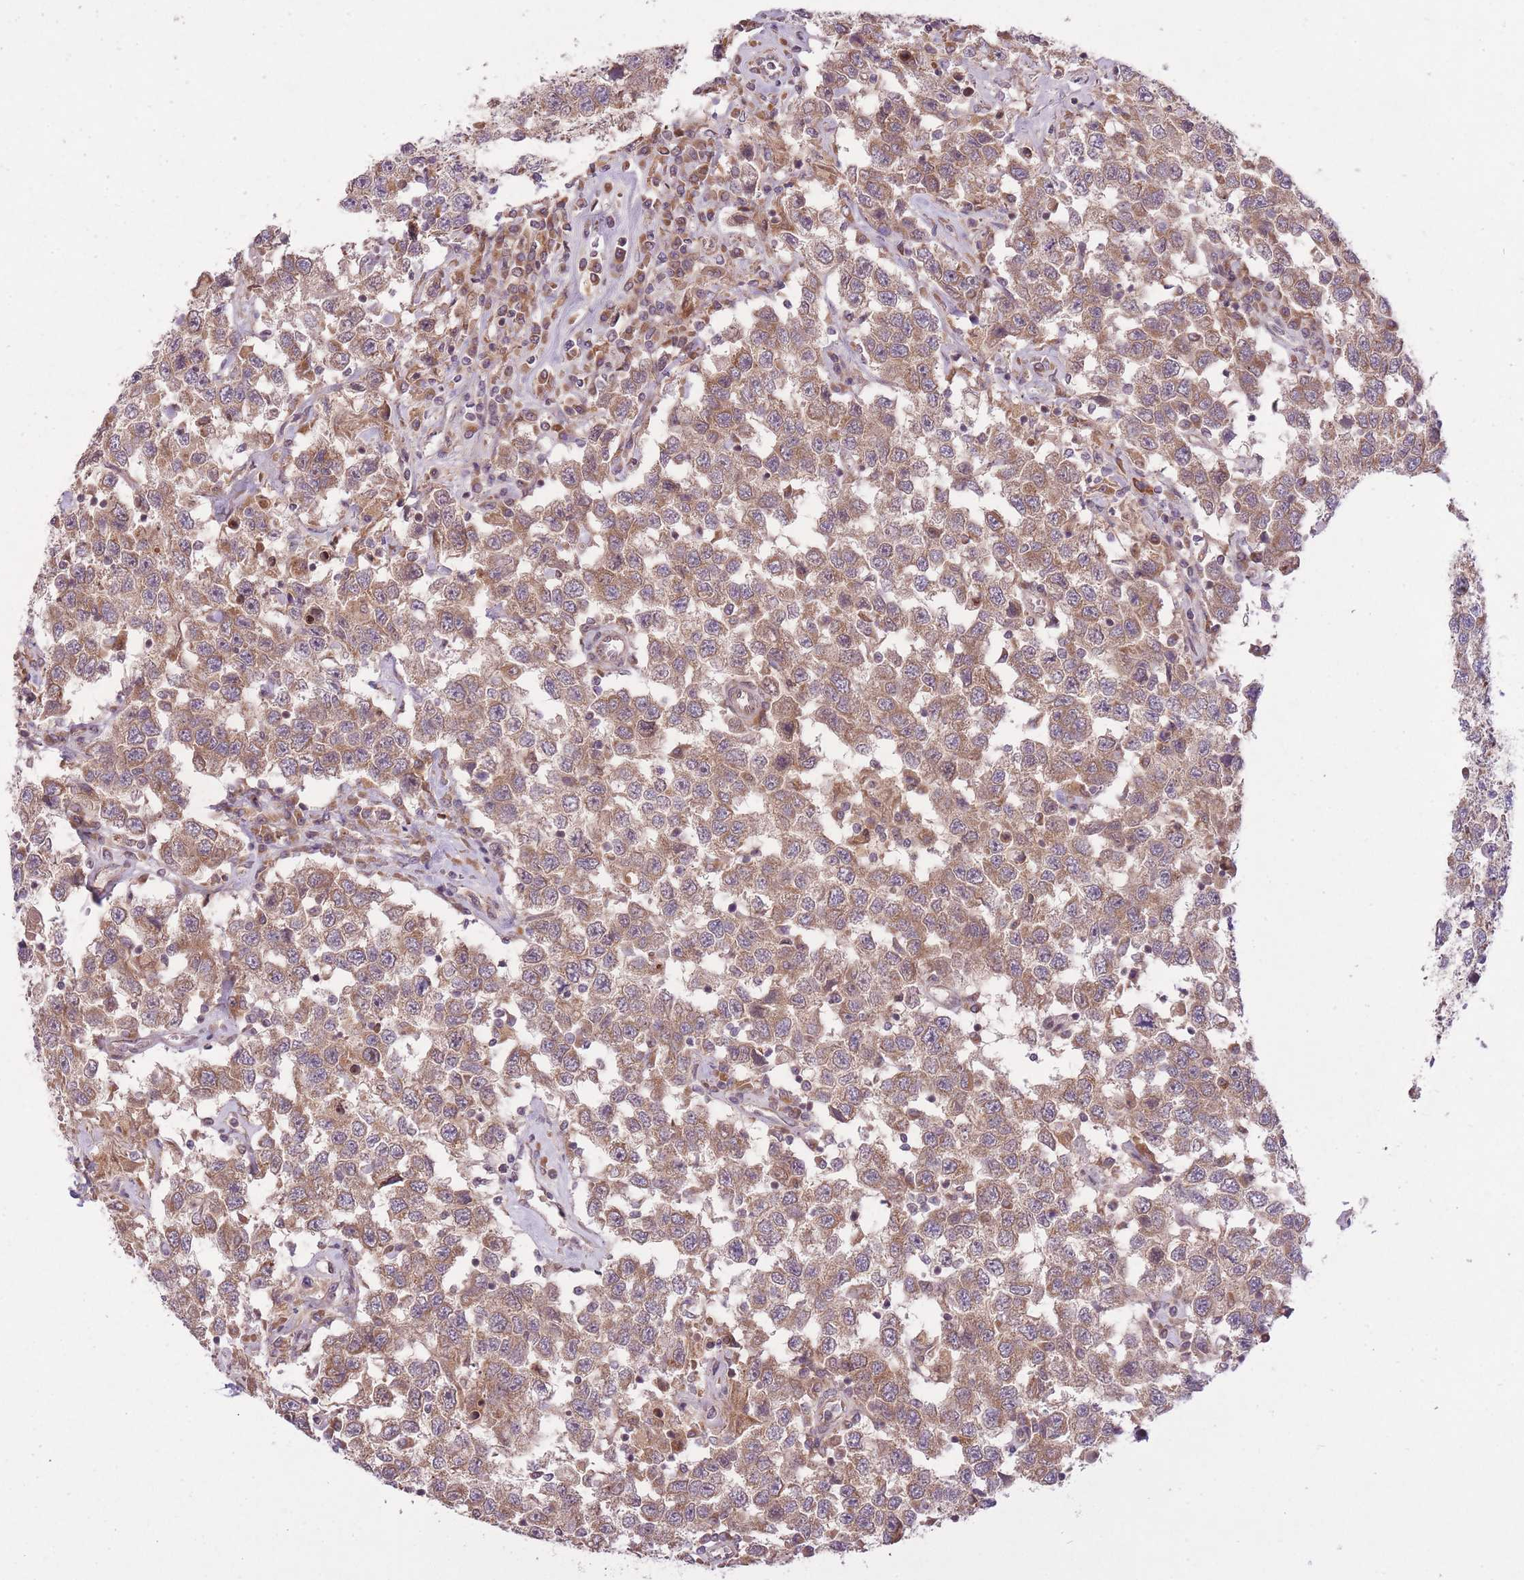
{"staining": {"intensity": "moderate", "quantity": ">75%", "location": "cytoplasmic/membranous"}, "tissue": "testis cancer", "cell_type": "Tumor cells", "image_type": "cancer", "snomed": [{"axis": "morphology", "description": "Seminoma, NOS"}, {"axis": "topography", "description": "Testis"}], "caption": "Immunohistochemical staining of human testis seminoma shows moderate cytoplasmic/membranous protein expression in about >75% of tumor cells. Immunohistochemistry stains the protein in brown and the nuclei are stained blue.", "gene": "ZNF391", "patient": {"sex": "male", "age": 41}}